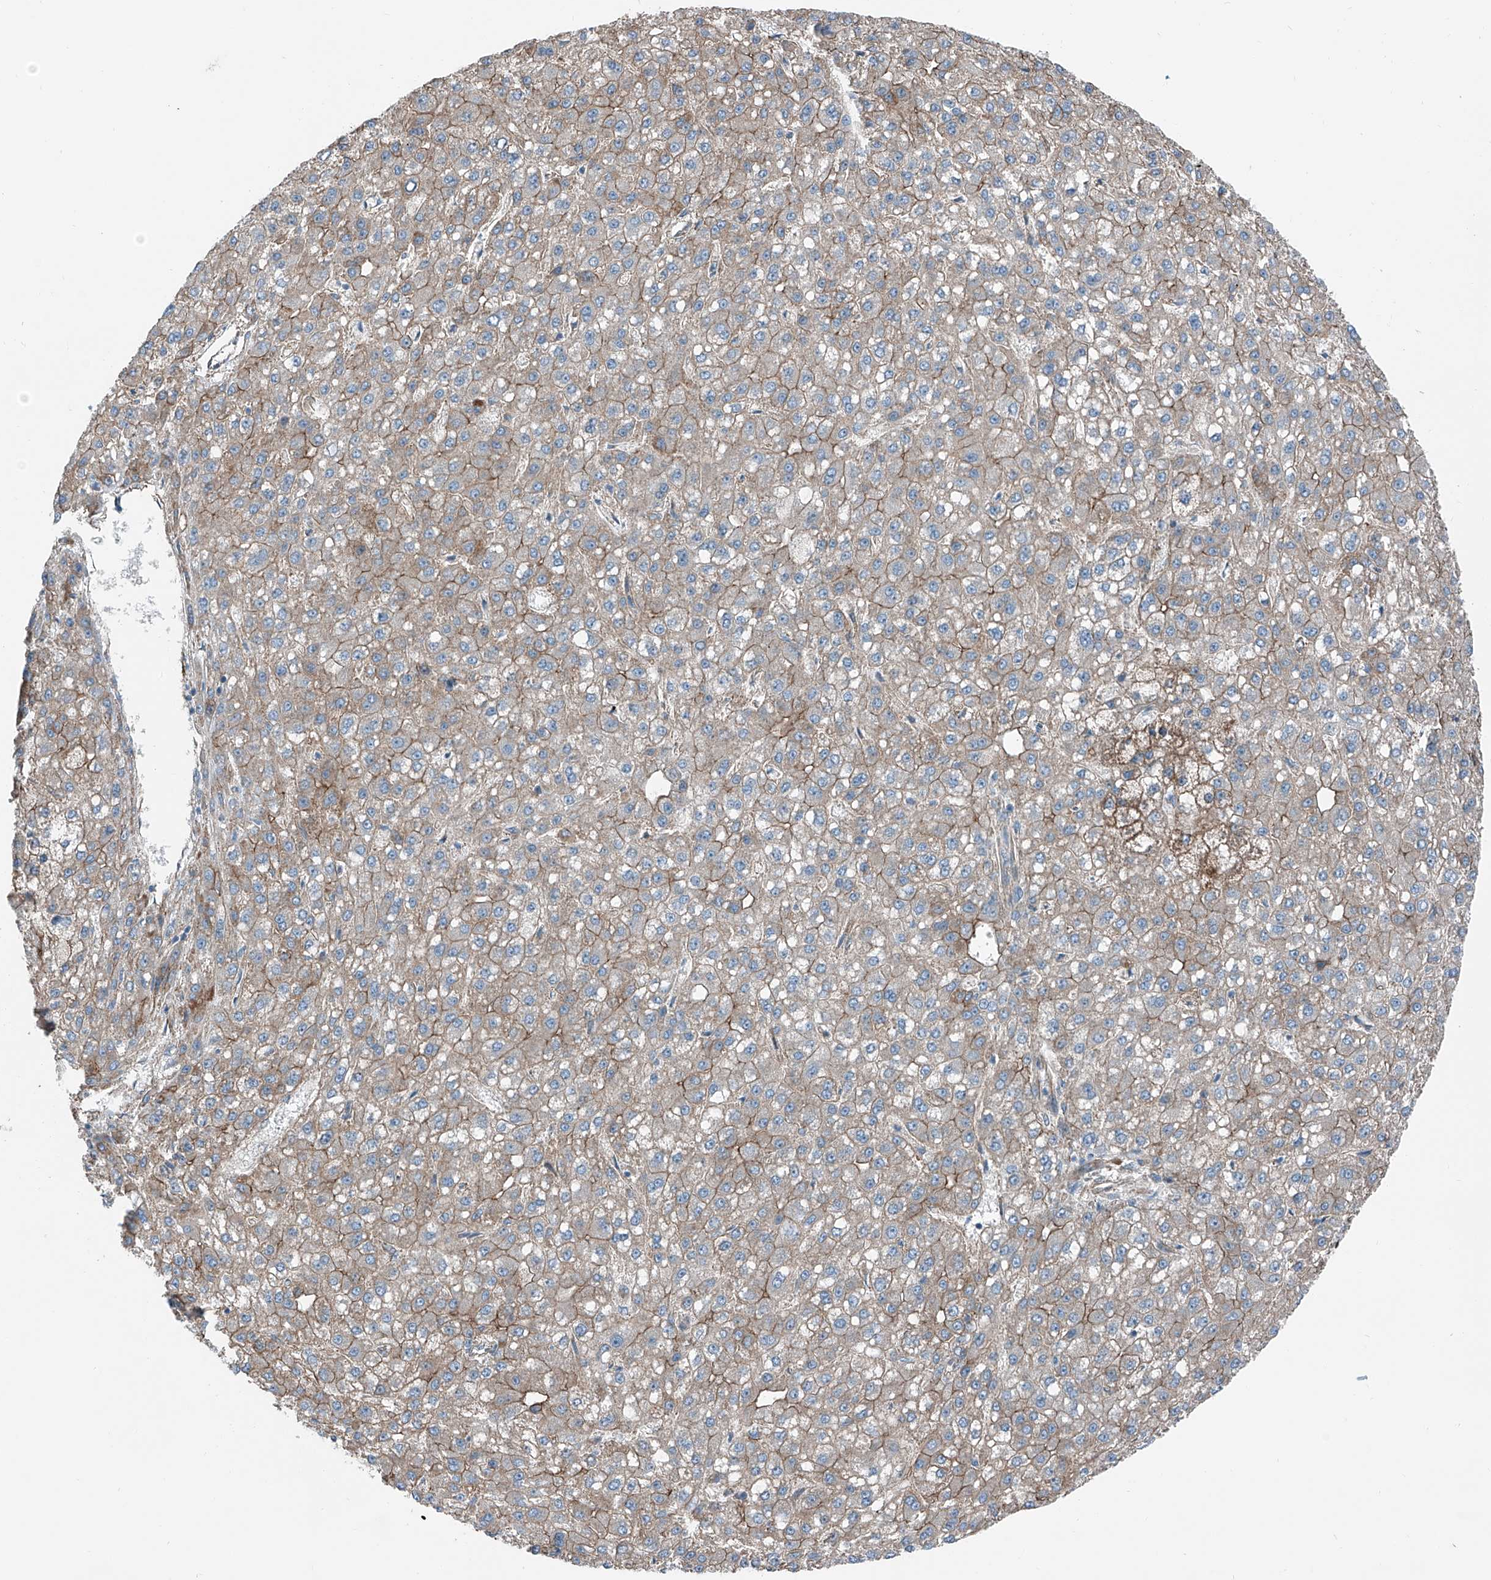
{"staining": {"intensity": "moderate", "quantity": ">75%", "location": "cytoplasmic/membranous"}, "tissue": "liver cancer", "cell_type": "Tumor cells", "image_type": "cancer", "snomed": [{"axis": "morphology", "description": "Carcinoma, Hepatocellular, NOS"}, {"axis": "topography", "description": "Liver"}], "caption": "An immunohistochemistry (IHC) micrograph of tumor tissue is shown. Protein staining in brown labels moderate cytoplasmic/membranous positivity in hepatocellular carcinoma (liver) within tumor cells. (DAB IHC with brightfield microscopy, high magnification).", "gene": "THEMIS2", "patient": {"sex": "male", "age": 67}}